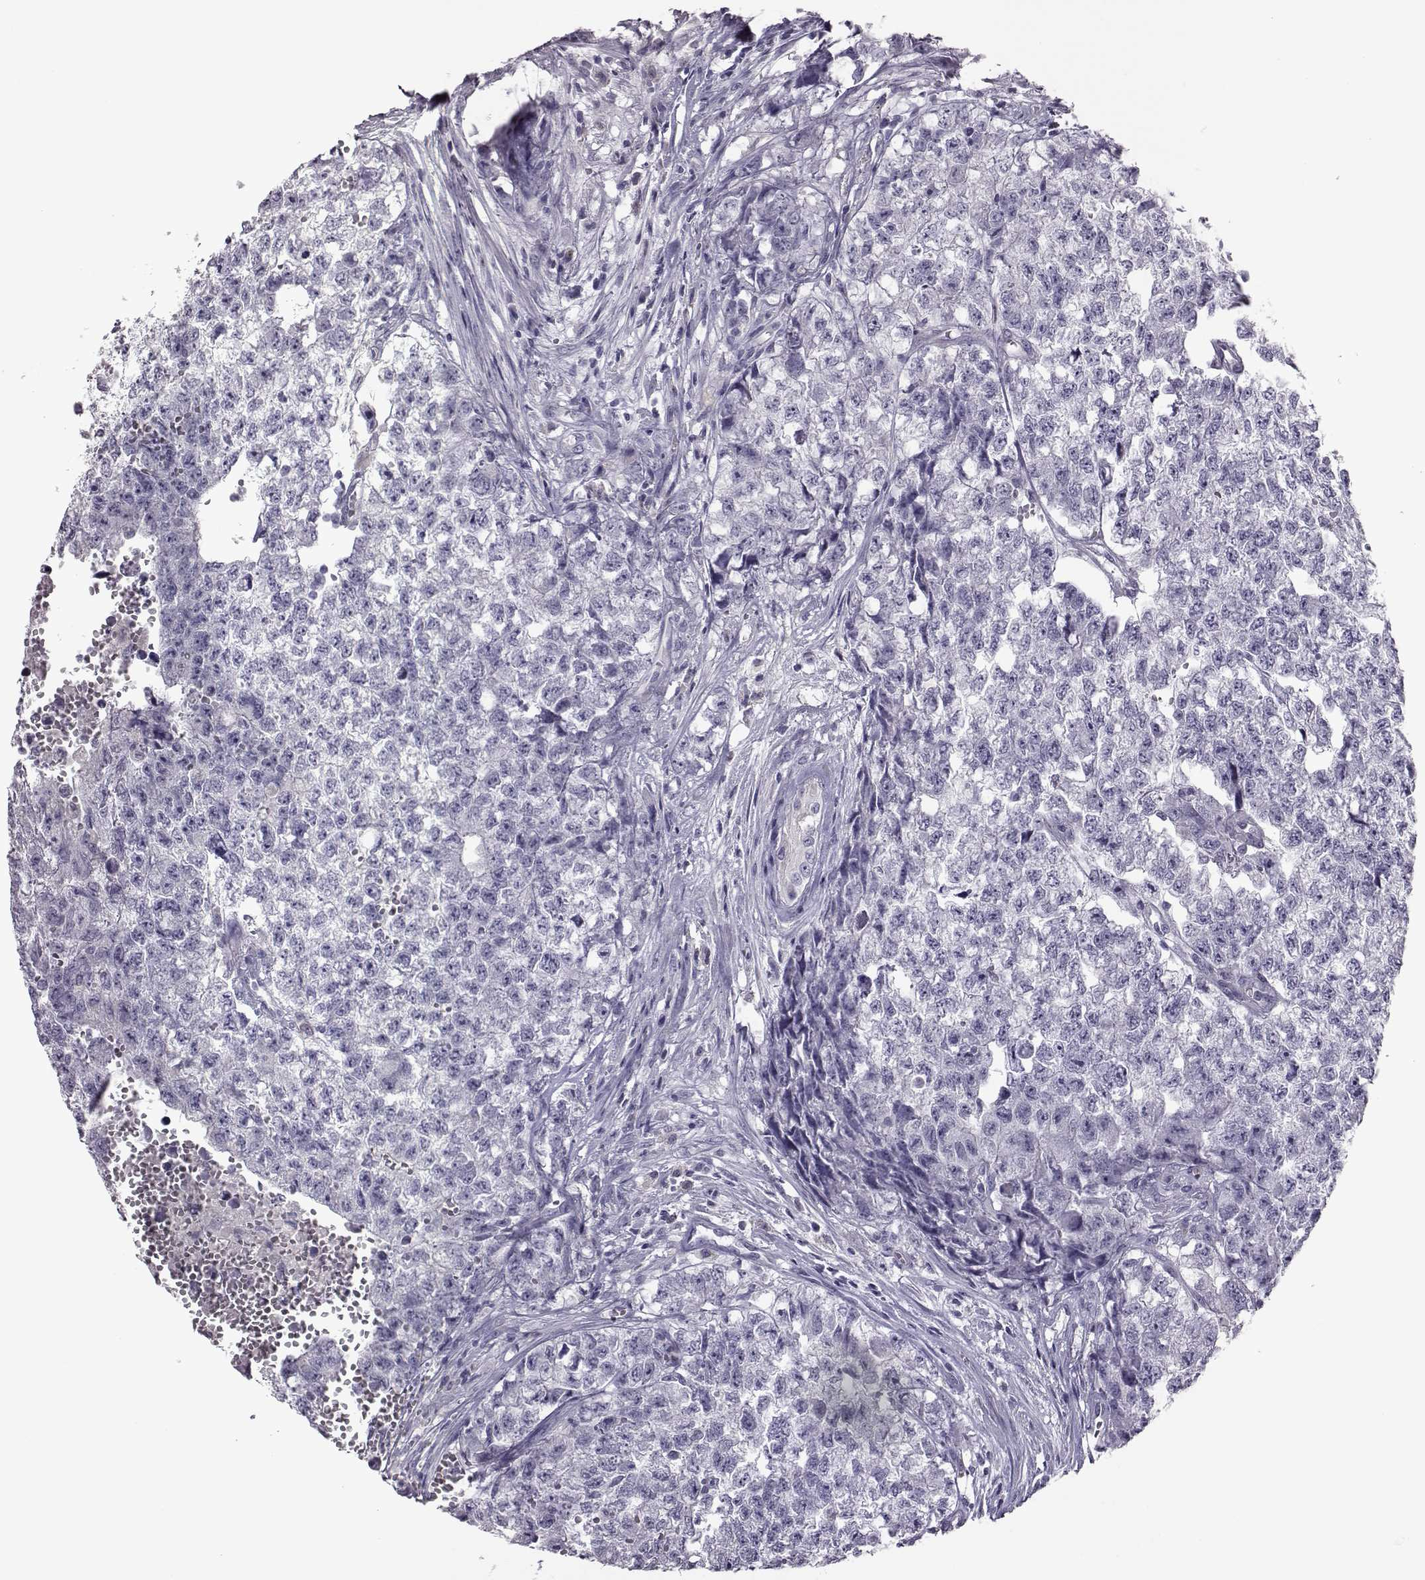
{"staining": {"intensity": "negative", "quantity": "none", "location": "none"}, "tissue": "testis cancer", "cell_type": "Tumor cells", "image_type": "cancer", "snomed": [{"axis": "morphology", "description": "Seminoma, NOS"}, {"axis": "morphology", "description": "Carcinoma, Embryonal, NOS"}, {"axis": "topography", "description": "Testis"}], "caption": "The IHC micrograph has no significant positivity in tumor cells of testis cancer tissue. The staining is performed using DAB (3,3'-diaminobenzidine) brown chromogen with nuclei counter-stained in using hematoxylin.", "gene": "PRR9", "patient": {"sex": "male", "age": 22}}